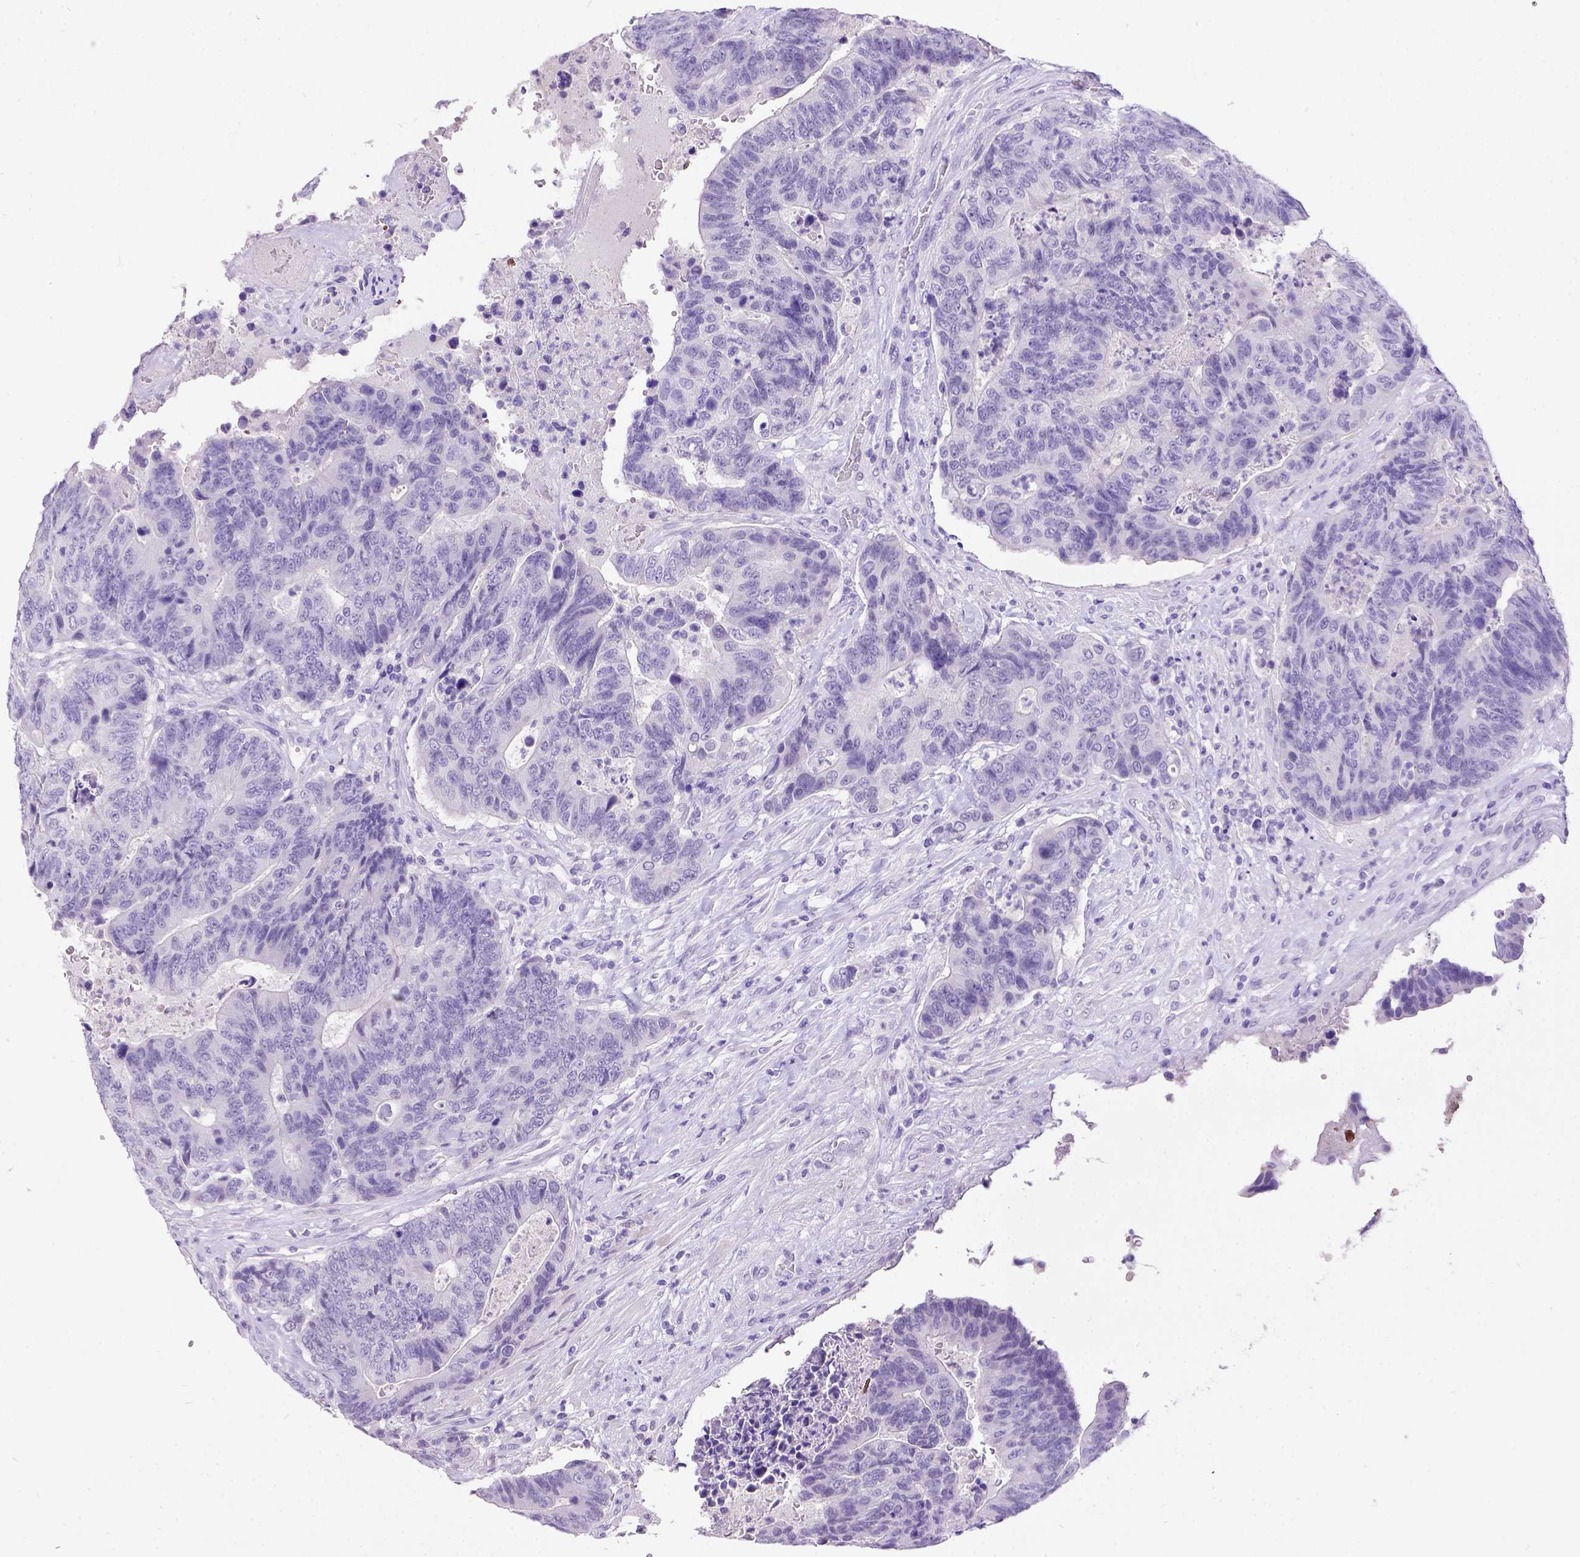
{"staining": {"intensity": "negative", "quantity": "none", "location": "none"}, "tissue": "colorectal cancer", "cell_type": "Tumor cells", "image_type": "cancer", "snomed": [{"axis": "morphology", "description": "Adenocarcinoma, NOS"}, {"axis": "topography", "description": "Colon"}], "caption": "IHC of human colorectal cancer (adenocarcinoma) displays no staining in tumor cells. (Brightfield microscopy of DAB immunohistochemistry at high magnification).", "gene": "ESR1", "patient": {"sex": "female", "age": 48}}